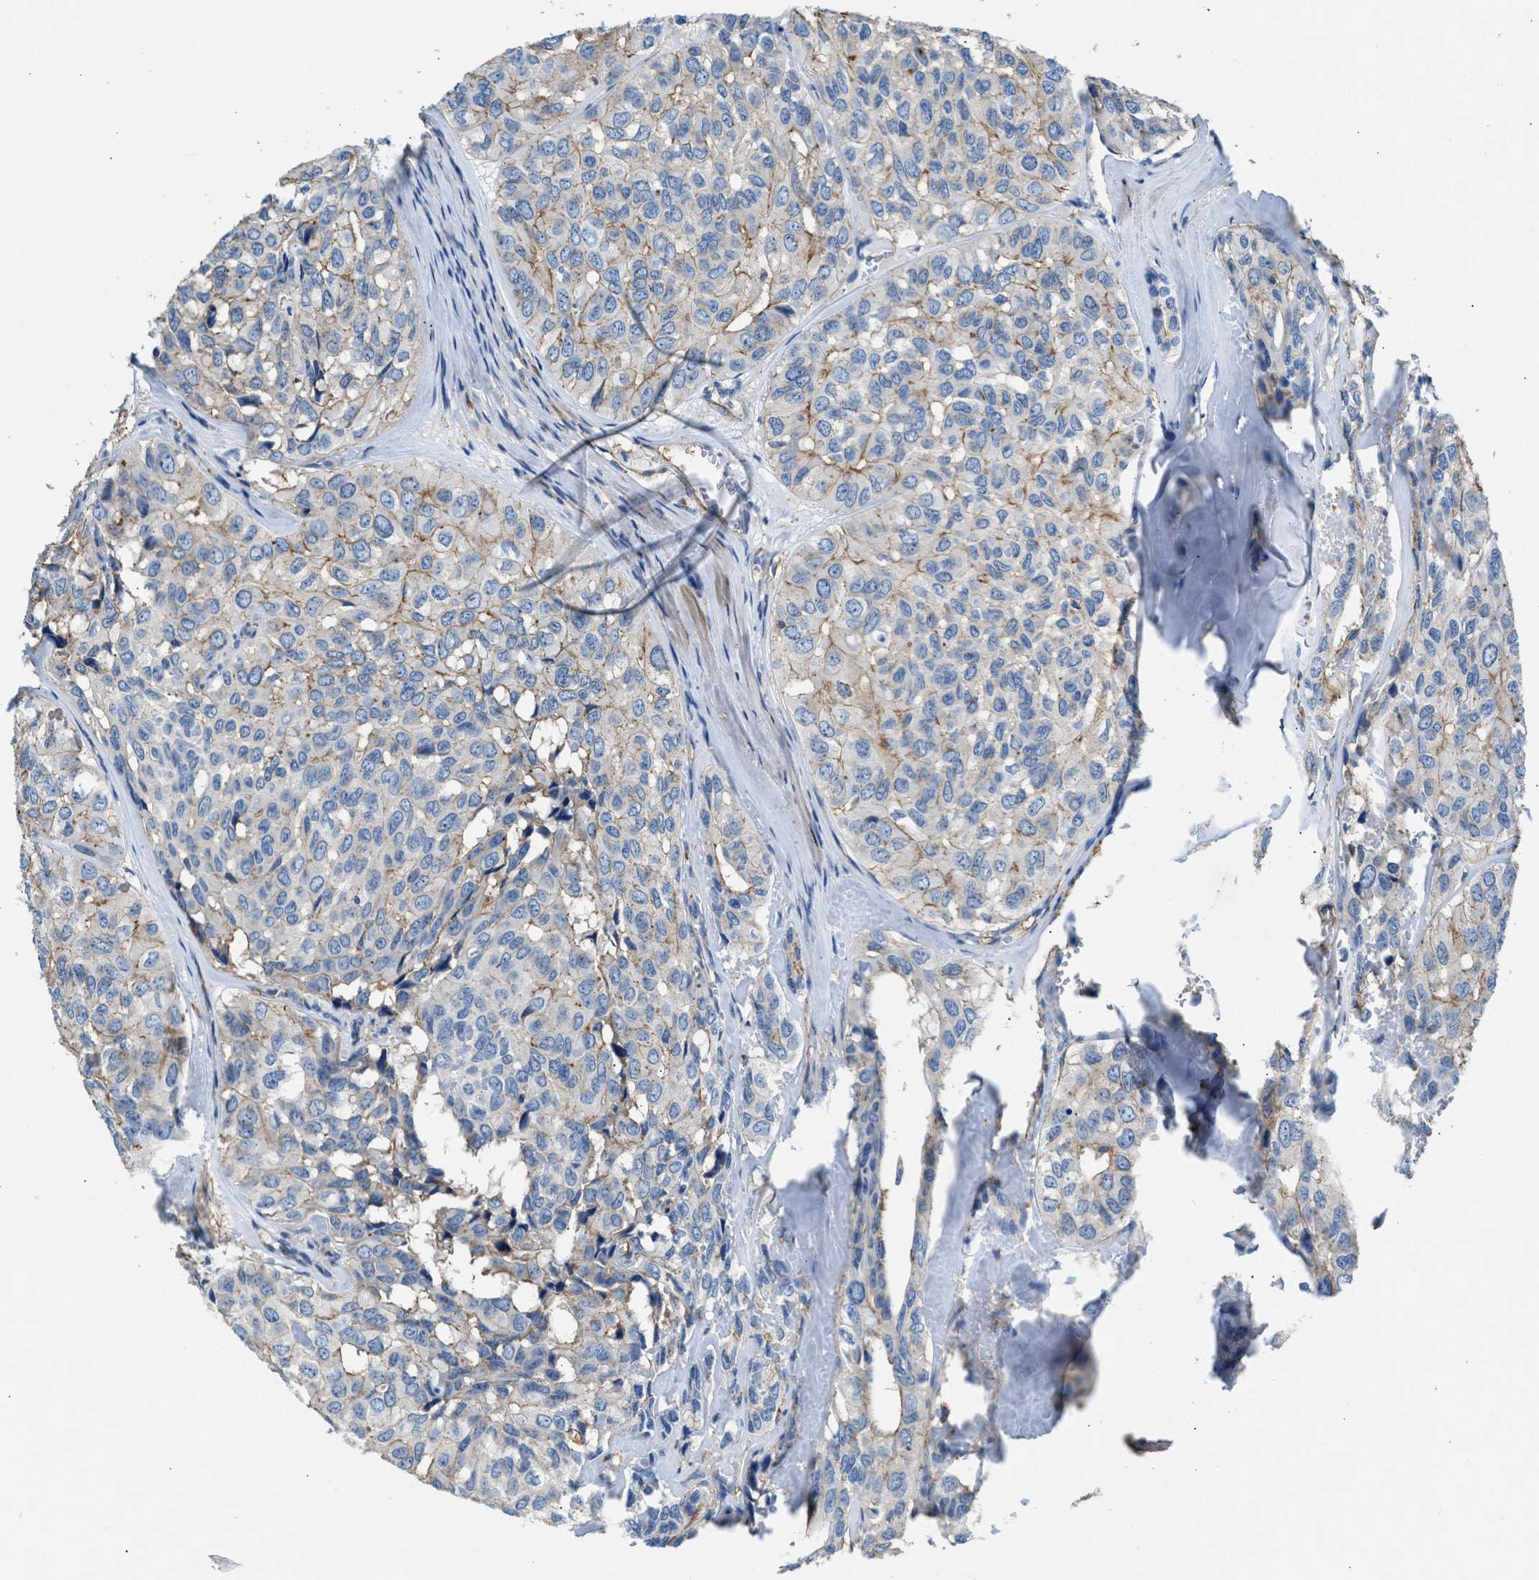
{"staining": {"intensity": "moderate", "quantity": "25%-75%", "location": "cytoplasmic/membranous"}, "tissue": "head and neck cancer", "cell_type": "Tumor cells", "image_type": "cancer", "snomed": [{"axis": "morphology", "description": "Adenocarcinoma, NOS"}, {"axis": "topography", "description": "Salivary gland, NOS"}, {"axis": "topography", "description": "Head-Neck"}], "caption": "IHC (DAB) staining of head and neck cancer (adenocarcinoma) displays moderate cytoplasmic/membranous protein expression in approximately 25%-75% of tumor cells.", "gene": "KCNQ4", "patient": {"sex": "female", "age": 76}}